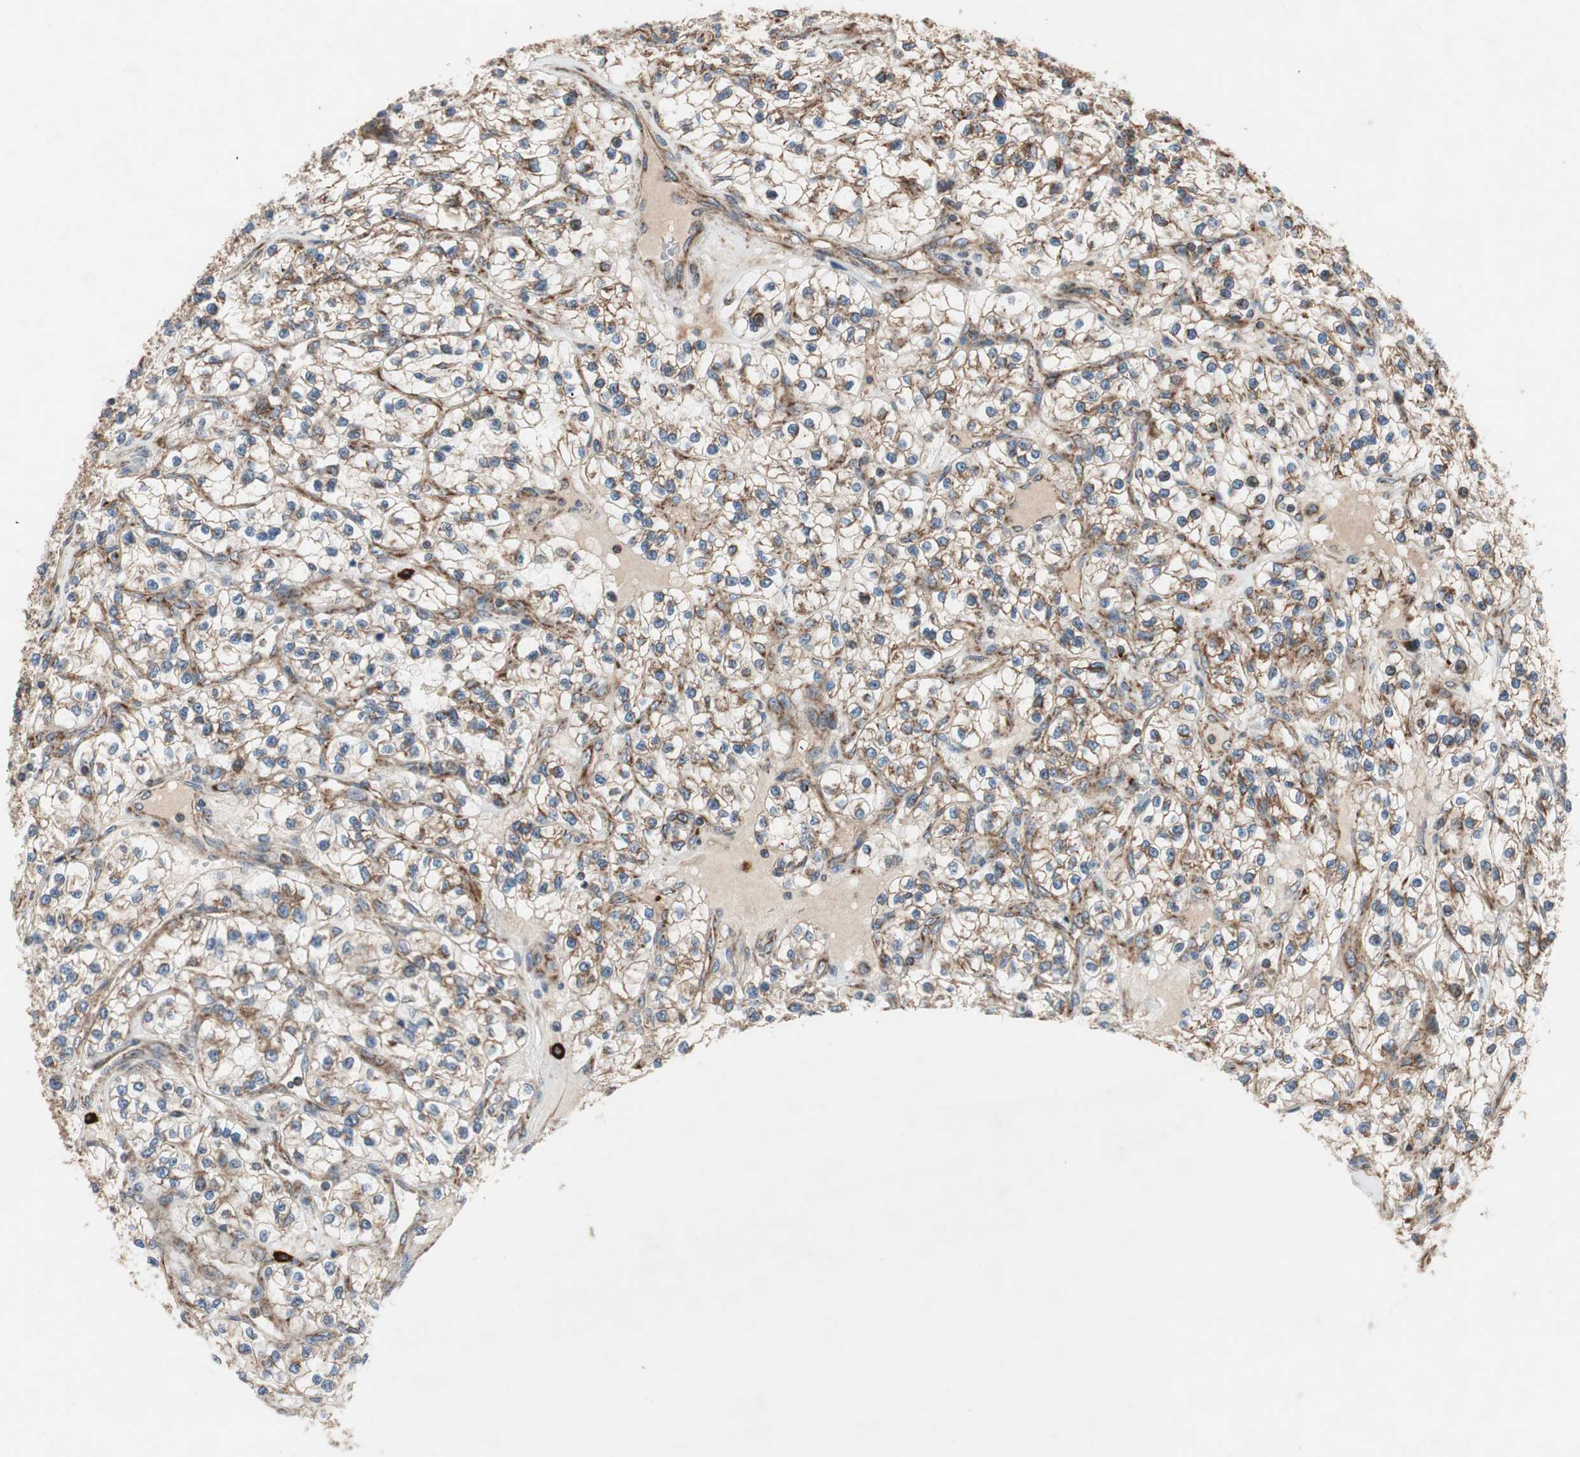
{"staining": {"intensity": "strong", "quantity": "25%-75%", "location": "cytoplasmic/membranous"}, "tissue": "renal cancer", "cell_type": "Tumor cells", "image_type": "cancer", "snomed": [{"axis": "morphology", "description": "Adenocarcinoma, NOS"}, {"axis": "topography", "description": "Kidney"}], "caption": "This micrograph demonstrates adenocarcinoma (renal) stained with immunohistochemistry to label a protein in brown. The cytoplasmic/membranous of tumor cells show strong positivity for the protein. Nuclei are counter-stained blue.", "gene": "AKAP1", "patient": {"sex": "female", "age": 57}}